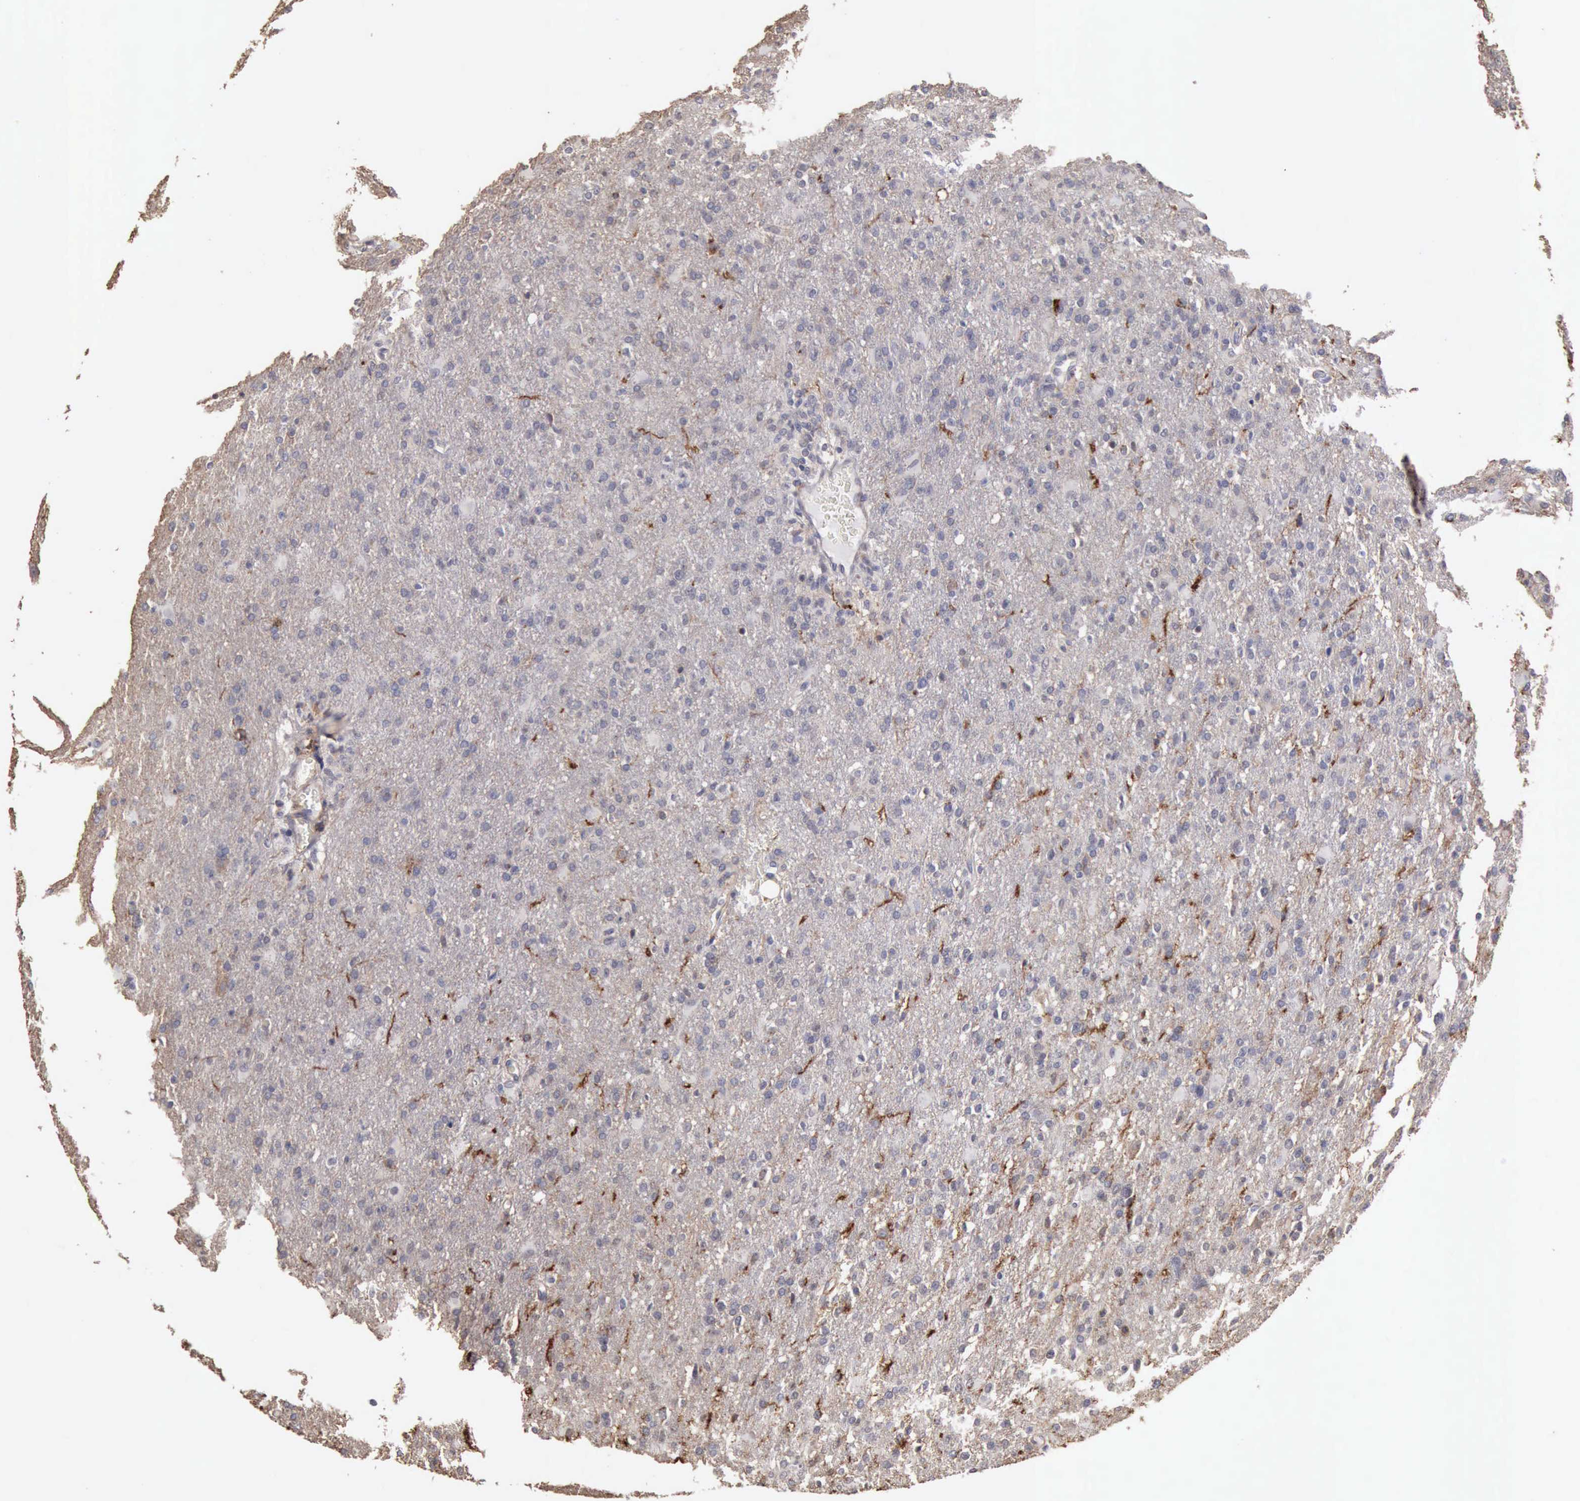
{"staining": {"intensity": "moderate", "quantity": "<25%", "location": "cytoplasmic/membranous"}, "tissue": "glioma", "cell_type": "Tumor cells", "image_type": "cancer", "snomed": [{"axis": "morphology", "description": "Glioma, malignant, High grade"}, {"axis": "topography", "description": "Brain"}], "caption": "Protein analysis of glioma tissue displays moderate cytoplasmic/membranous expression in approximately <25% of tumor cells. (Stains: DAB in brown, nuclei in blue, Microscopy: brightfield microscopy at high magnification).", "gene": "GPR101", "patient": {"sex": "male", "age": 68}}